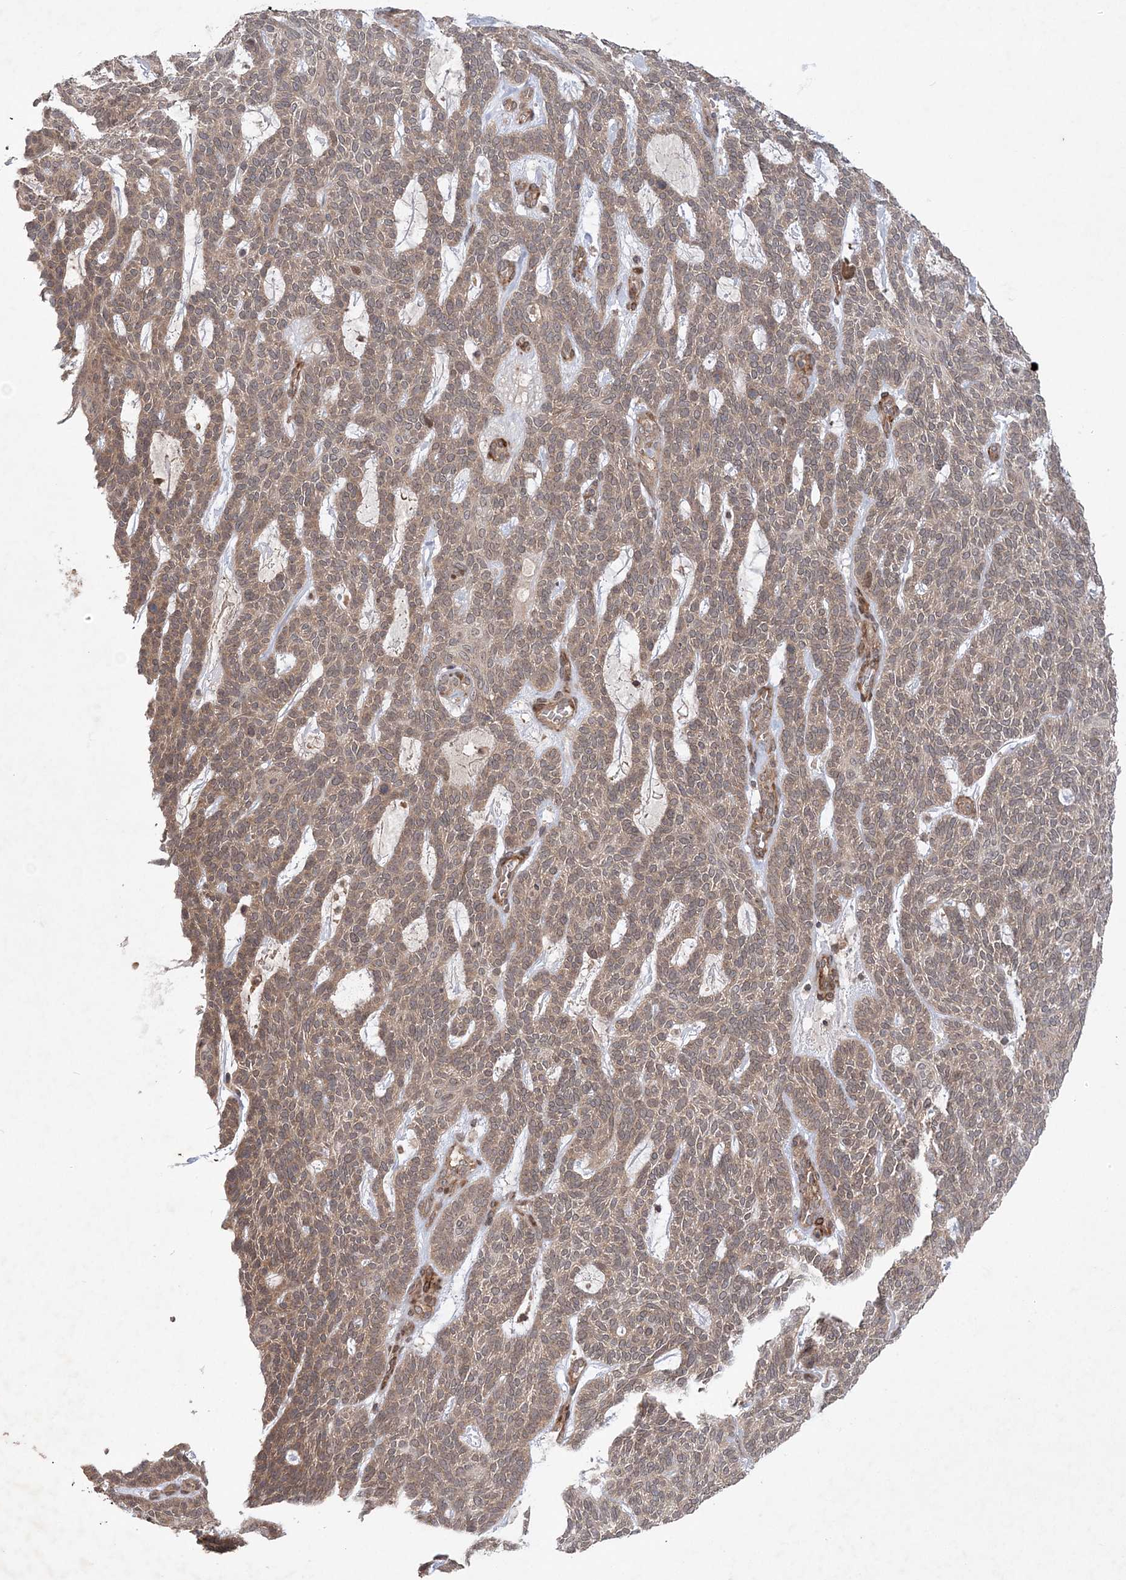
{"staining": {"intensity": "weak", "quantity": "25%-75%", "location": "cytoplasmic/membranous"}, "tissue": "skin cancer", "cell_type": "Tumor cells", "image_type": "cancer", "snomed": [{"axis": "morphology", "description": "Squamous cell carcinoma, NOS"}, {"axis": "topography", "description": "Skin"}], "caption": "High-power microscopy captured an immunohistochemistry (IHC) micrograph of skin cancer, revealing weak cytoplasmic/membranous staining in approximately 25%-75% of tumor cells.", "gene": "UBTD2", "patient": {"sex": "female", "age": 90}}